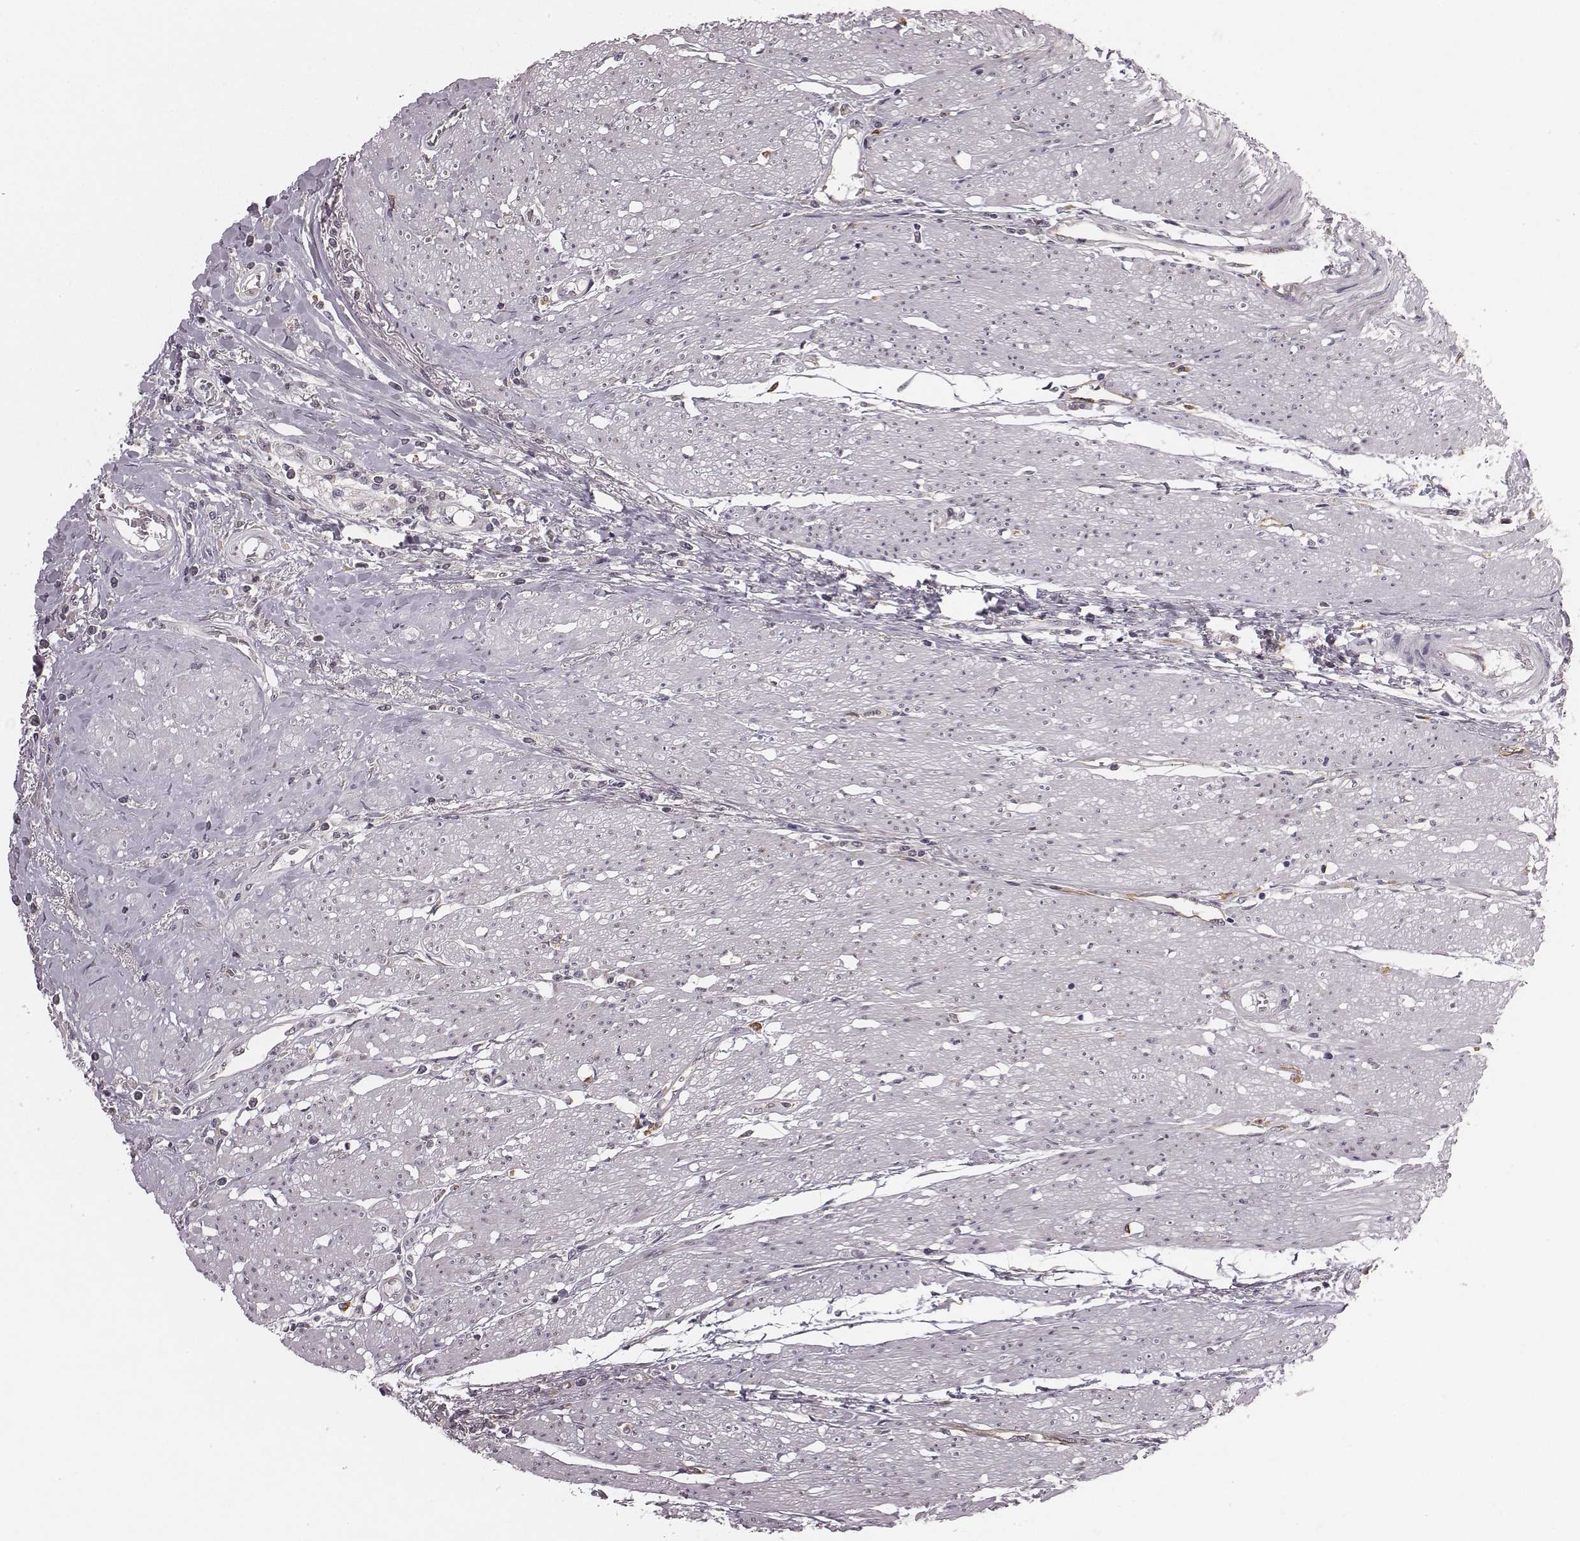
{"staining": {"intensity": "negative", "quantity": "none", "location": "none"}, "tissue": "colorectal cancer", "cell_type": "Tumor cells", "image_type": "cancer", "snomed": [{"axis": "morphology", "description": "Adenocarcinoma, NOS"}, {"axis": "topography", "description": "Rectum"}], "caption": "This micrograph is of colorectal cancer (adenocarcinoma) stained with immunohistochemistry to label a protein in brown with the nuclei are counter-stained blue. There is no staining in tumor cells. The staining is performed using DAB brown chromogen with nuclei counter-stained in using hematoxylin.", "gene": "RPGRIP1", "patient": {"sex": "male", "age": 59}}